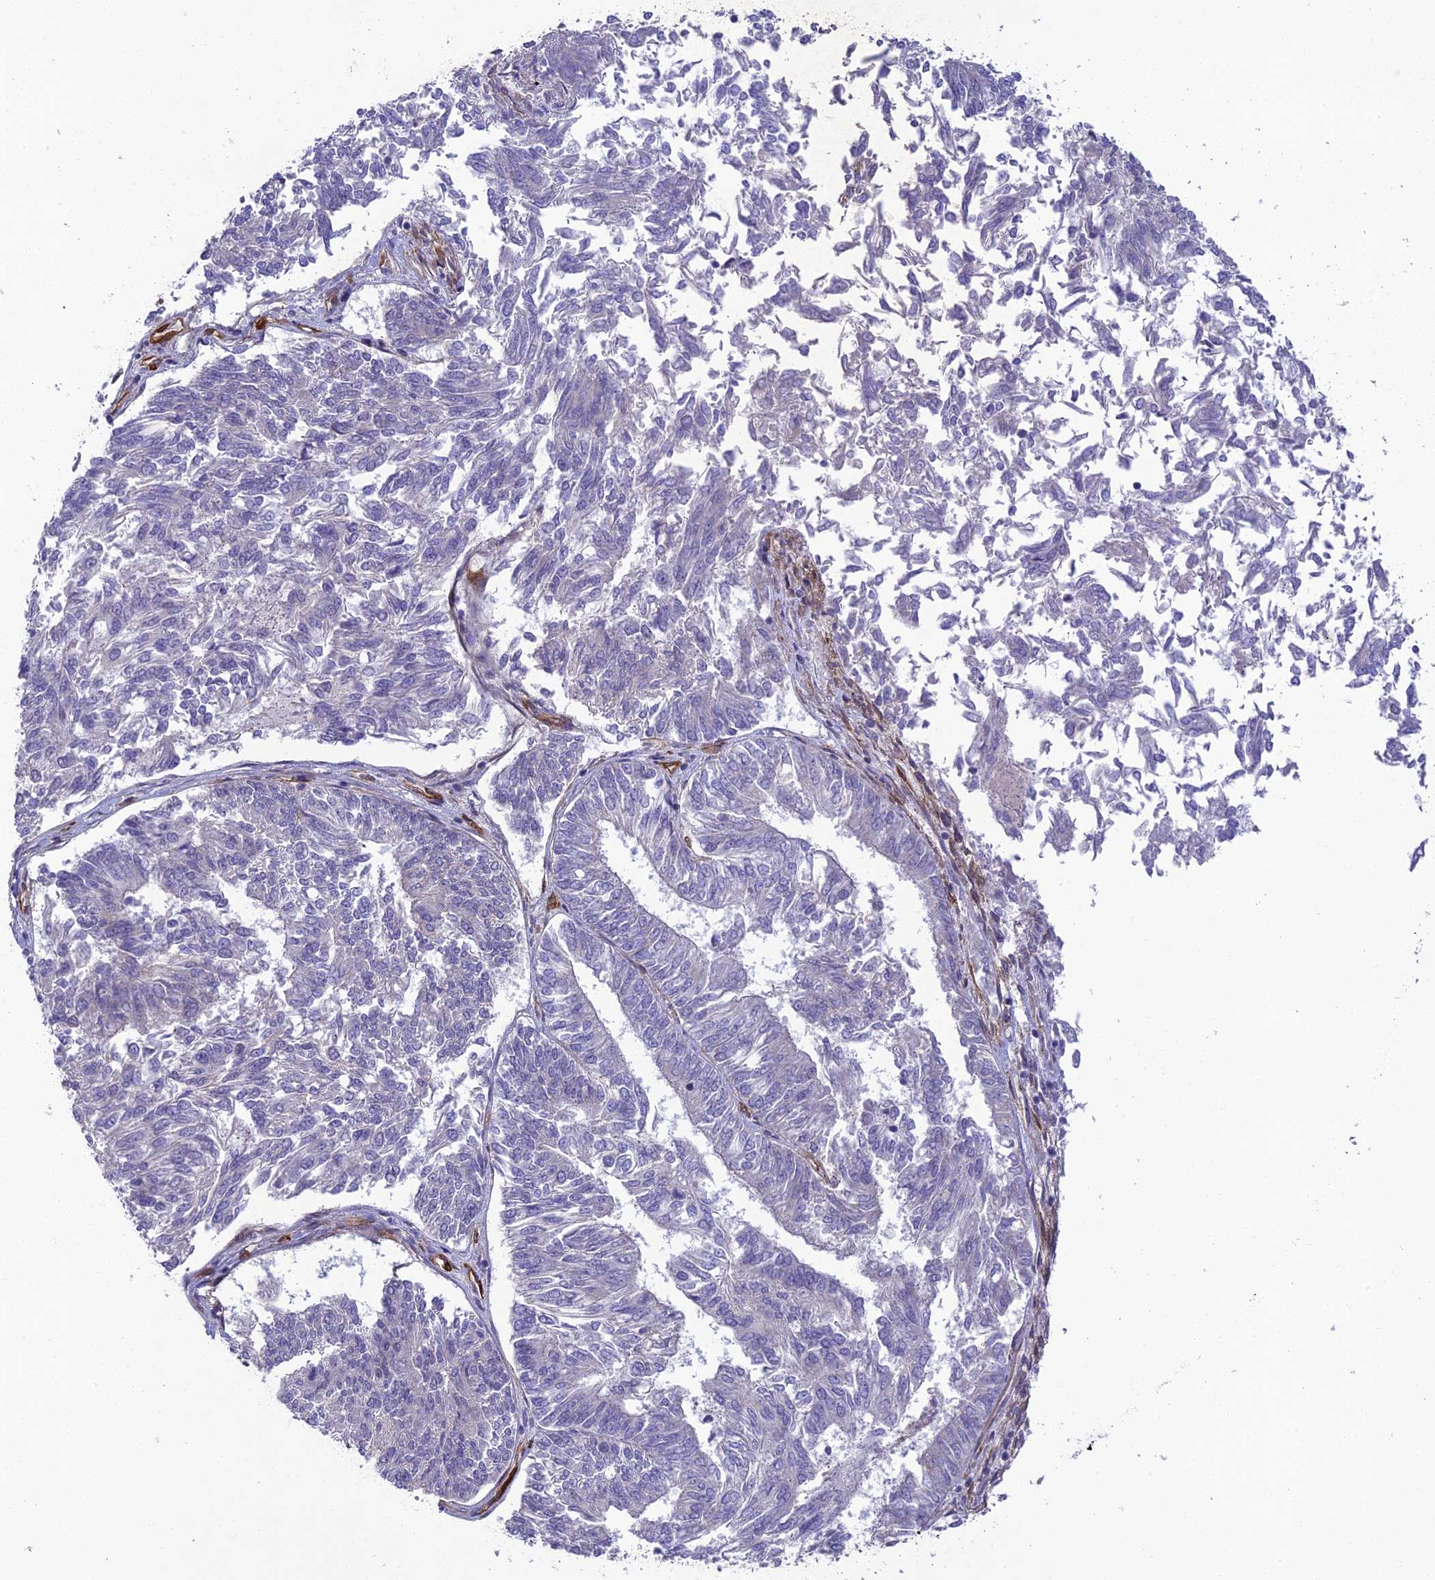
{"staining": {"intensity": "negative", "quantity": "none", "location": "none"}, "tissue": "endometrial cancer", "cell_type": "Tumor cells", "image_type": "cancer", "snomed": [{"axis": "morphology", "description": "Adenocarcinoma, NOS"}, {"axis": "topography", "description": "Endometrium"}], "caption": "IHC micrograph of human endometrial adenocarcinoma stained for a protein (brown), which demonstrates no expression in tumor cells.", "gene": "TNS1", "patient": {"sex": "female", "age": 58}}